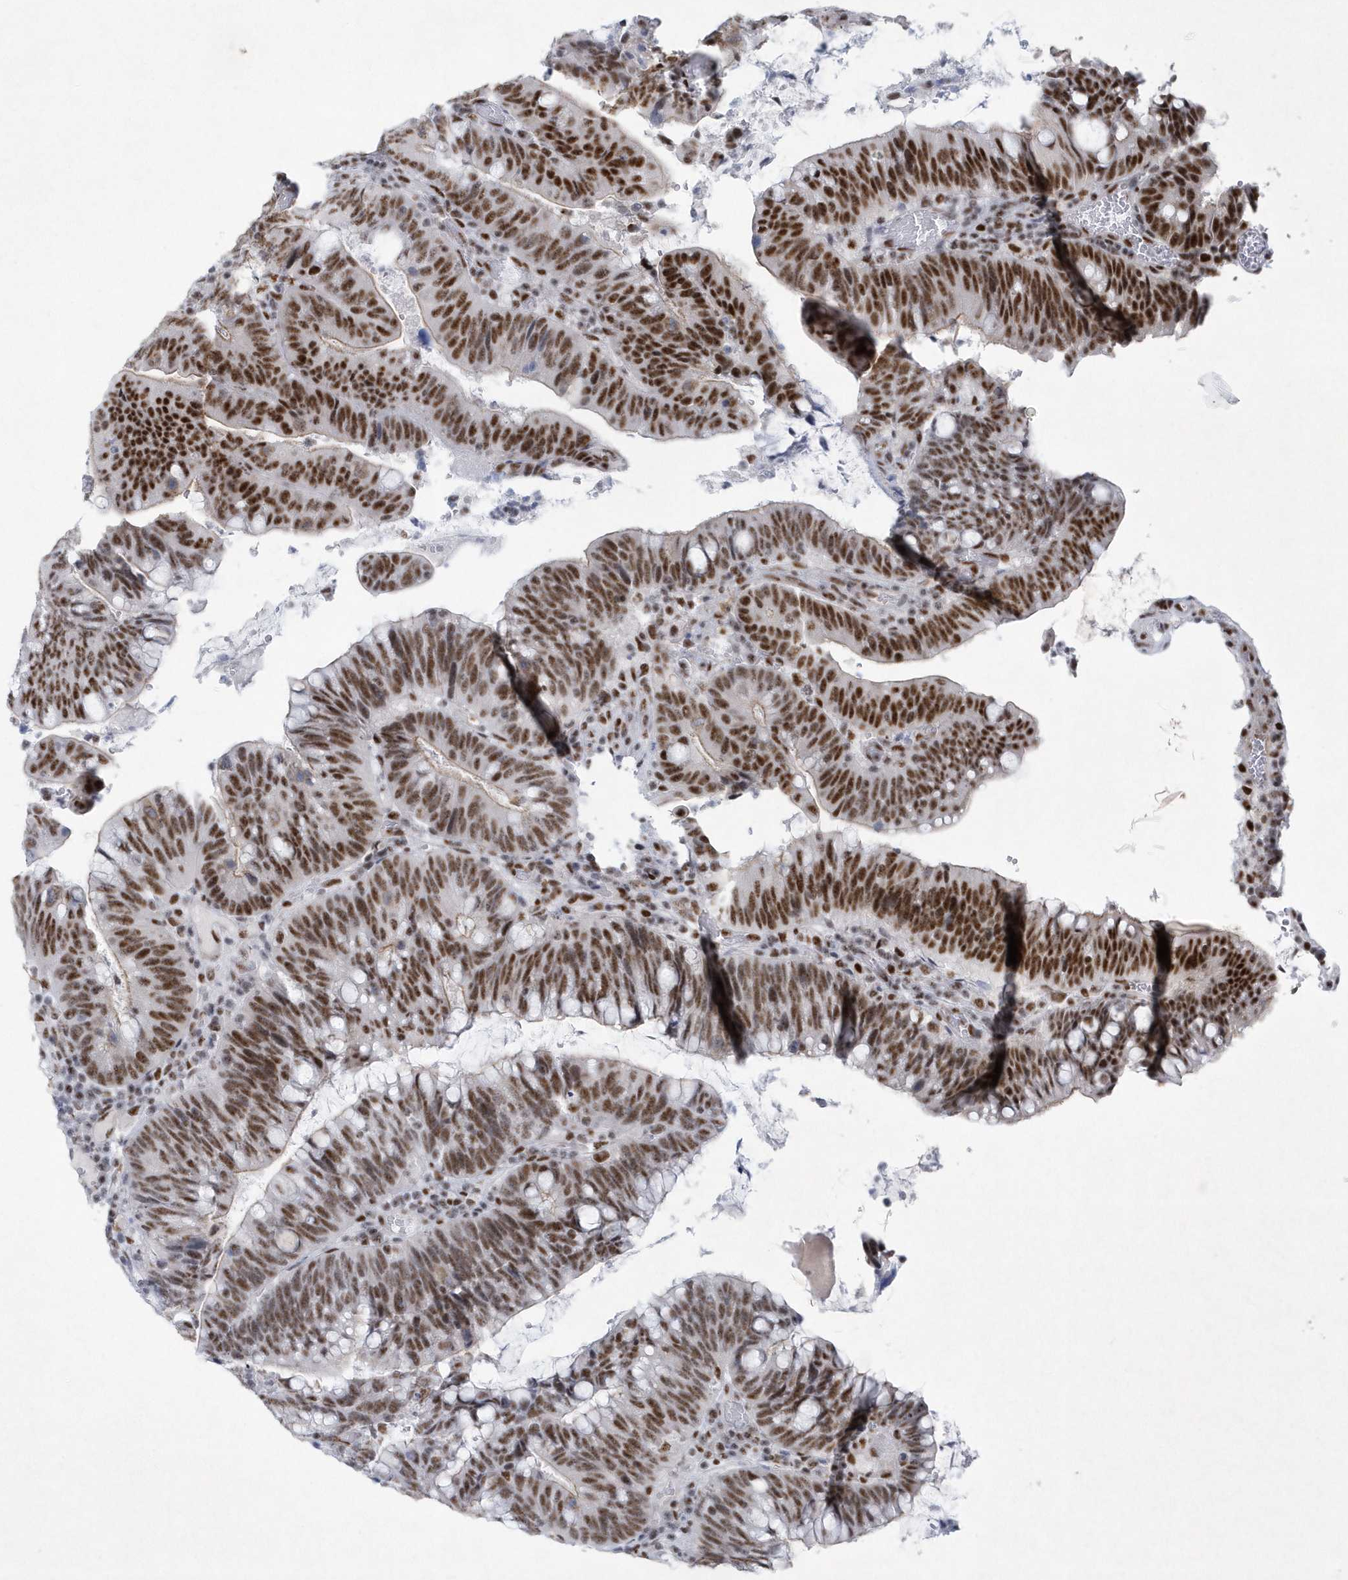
{"staining": {"intensity": "strong", "quantity": ">75%", "location": "nuclear"}, "tissue": "colorectal cancer", "cell_type": "Tumor cells", "image_type": "cancer", "snomed": [{"axis": "morphology", "description": "Adenocarcinoma, NOS"}, {"axis": "topography", "description": "Colon"}], "caption": "This micrograph displays immunohistochemistry (IHC) staining of human colorectal cancer (adenocarcinoma), with high strong nuclear positivity in approximately >75% of tumor cells.", "gene": "DCLRE1A", "patient": {"sex": "female", "age": 66}}